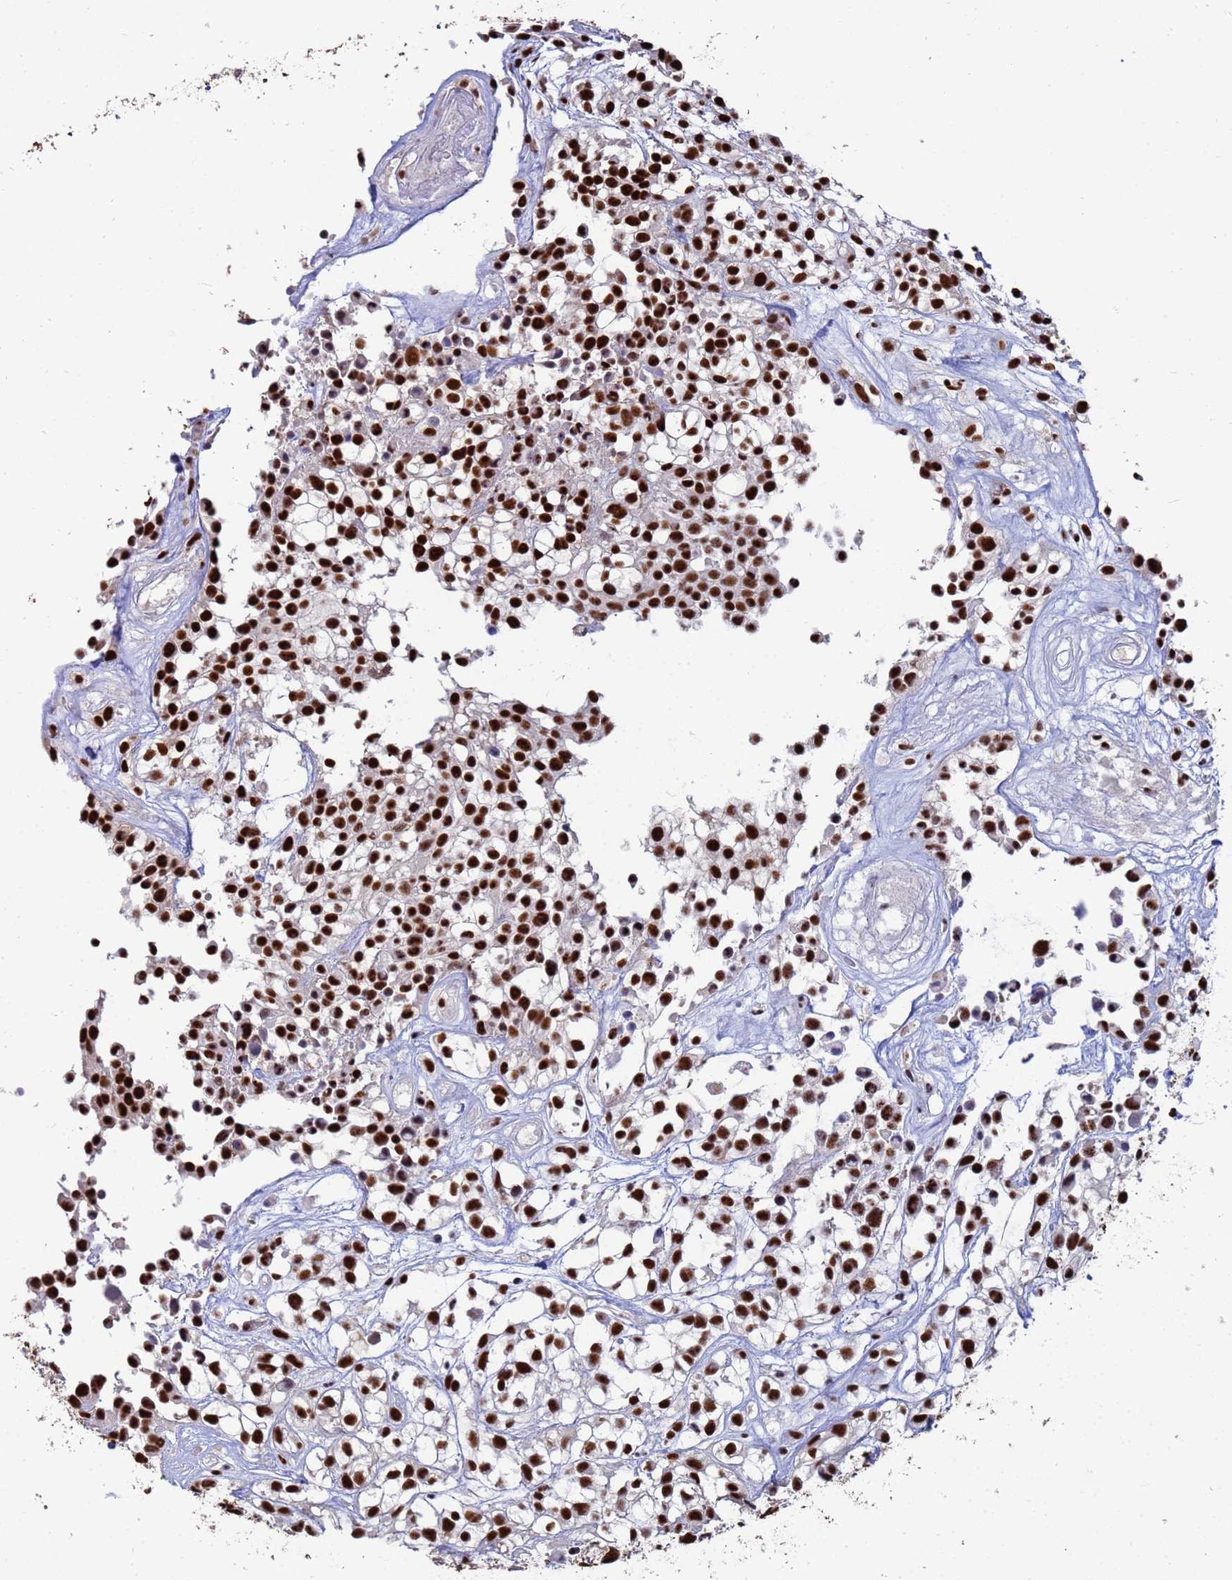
{"staining": {"intensity": "strong", "quantity": ">75%", "location": "nuclear"}, "tissue": "urothelial cancer", "cell_type": "Tumor cells", "image_type": "cancer", "snomed": [{"axis": "morphology", "description": "Urothelial carcinoma, High grade"}, {"axis": "topography", "description": "Urinary bladder"}], "caption": "A histopathology image of human urothelial cancer stained for a protein displays strong nuclear brown staining in tumor cells. (Stains: DAB (3,3'-diaminobenzidine) in brown, nuclei in blue, Microscopy: brightfield microscopy at high magnification).", "gene": "SF3B2", "patient": {"sex": "male", "age": 56}}